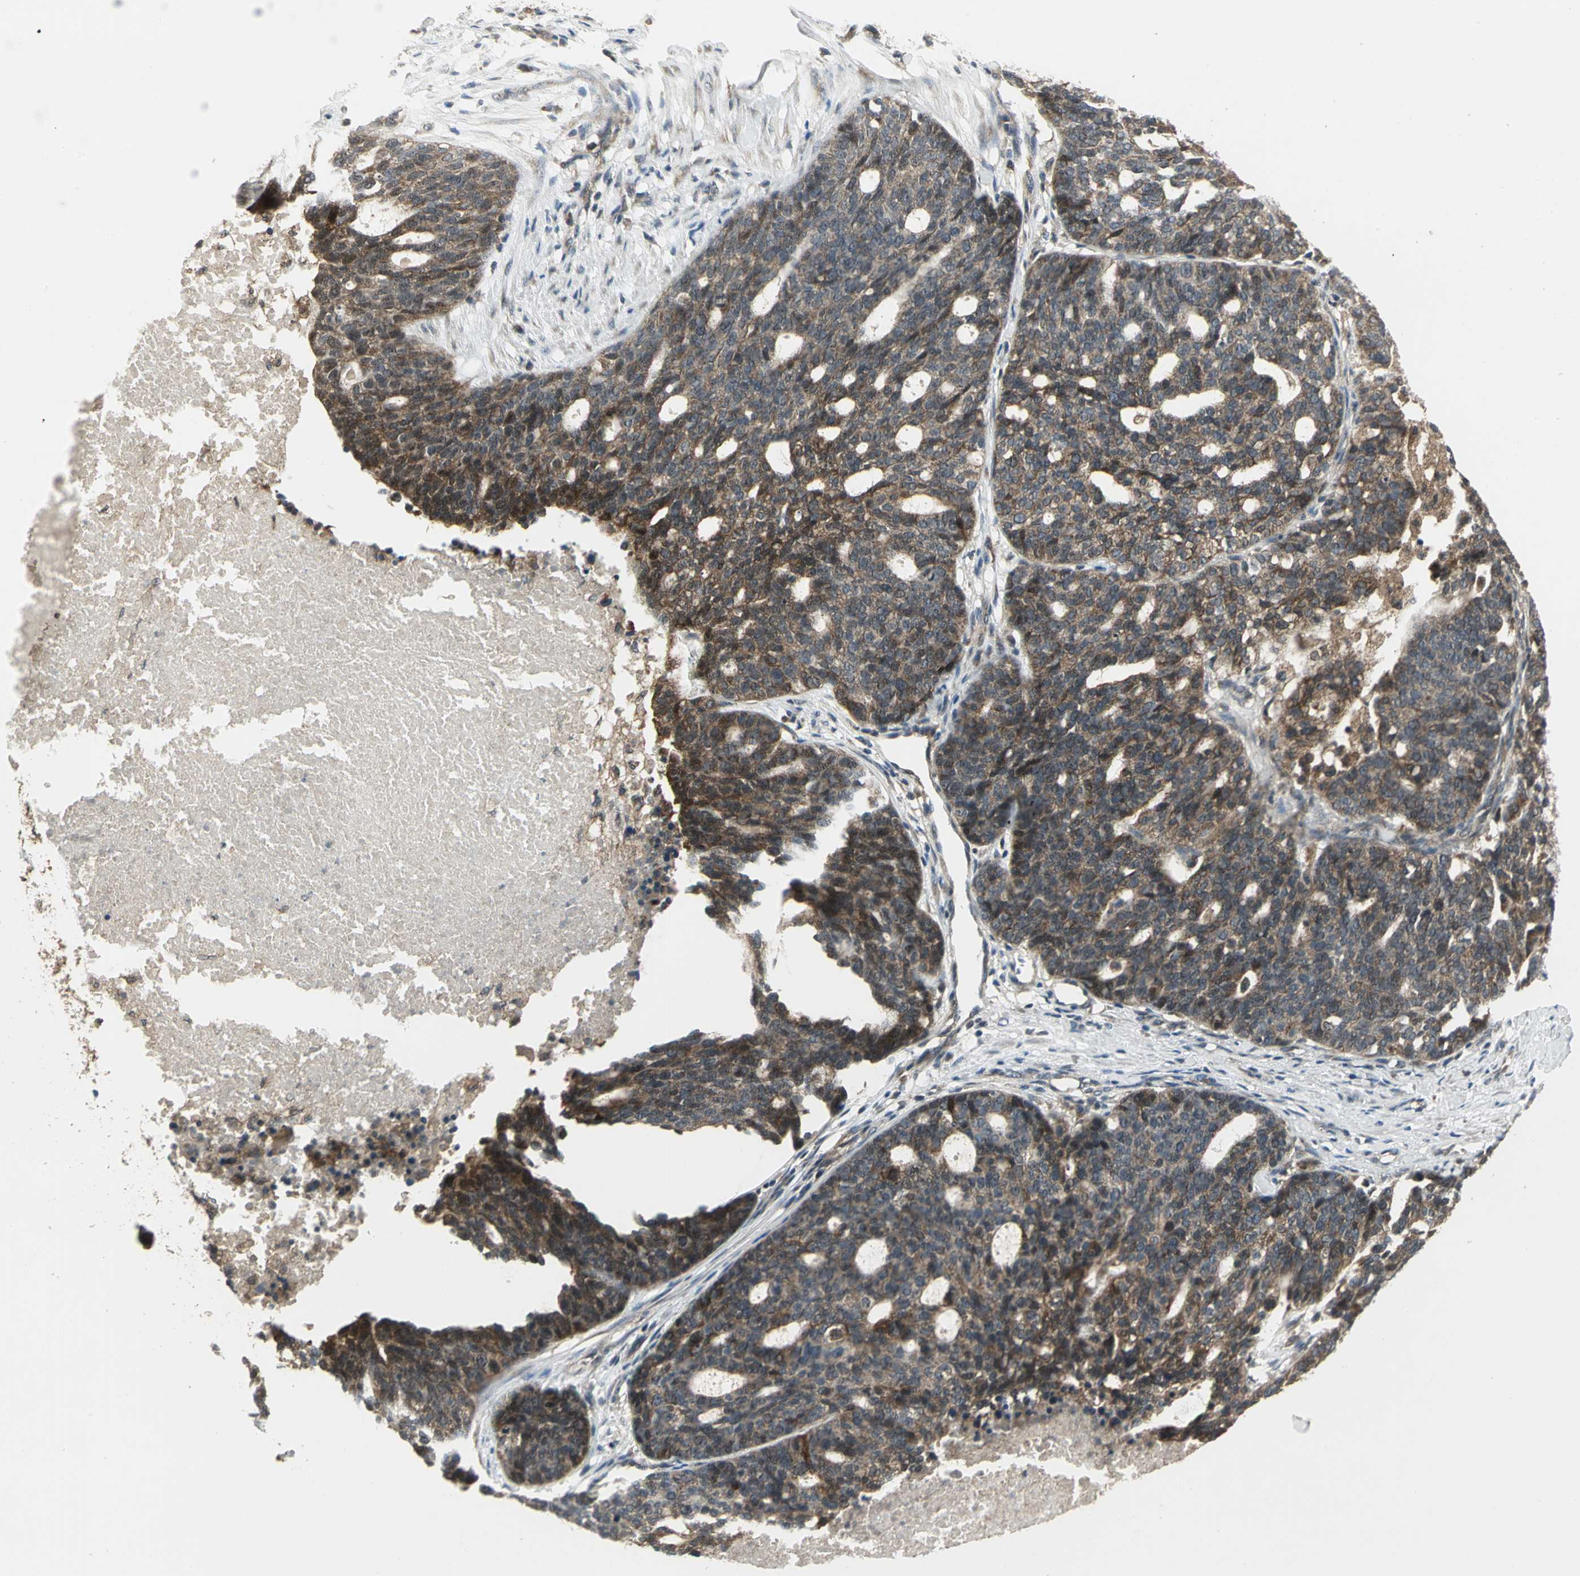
{"staining": {"intensity": "moderate", "quantity": ">75%", "location": "cytoplasmic/membranous"}, "tissue": "ovarian cancer", "cell_type": "Tumor cells", "image_type": "cancer", "snomed": [{"axis": "morphology", "description": "Cystadenocarcinoma, serous, NOS"}, {"axis": "topography", "description": "Ovary"}], "caption": "Immunohistochemistry (IHC) (DAB) staining of human serous cystadenocarcinoma (ovarian) shows moderate cytoplasmic/membranous protein positivity in approximately >75% of tumor cells.", "gene": "MAPK8IP3", "patient": {"sex": "female", "age": 59}}